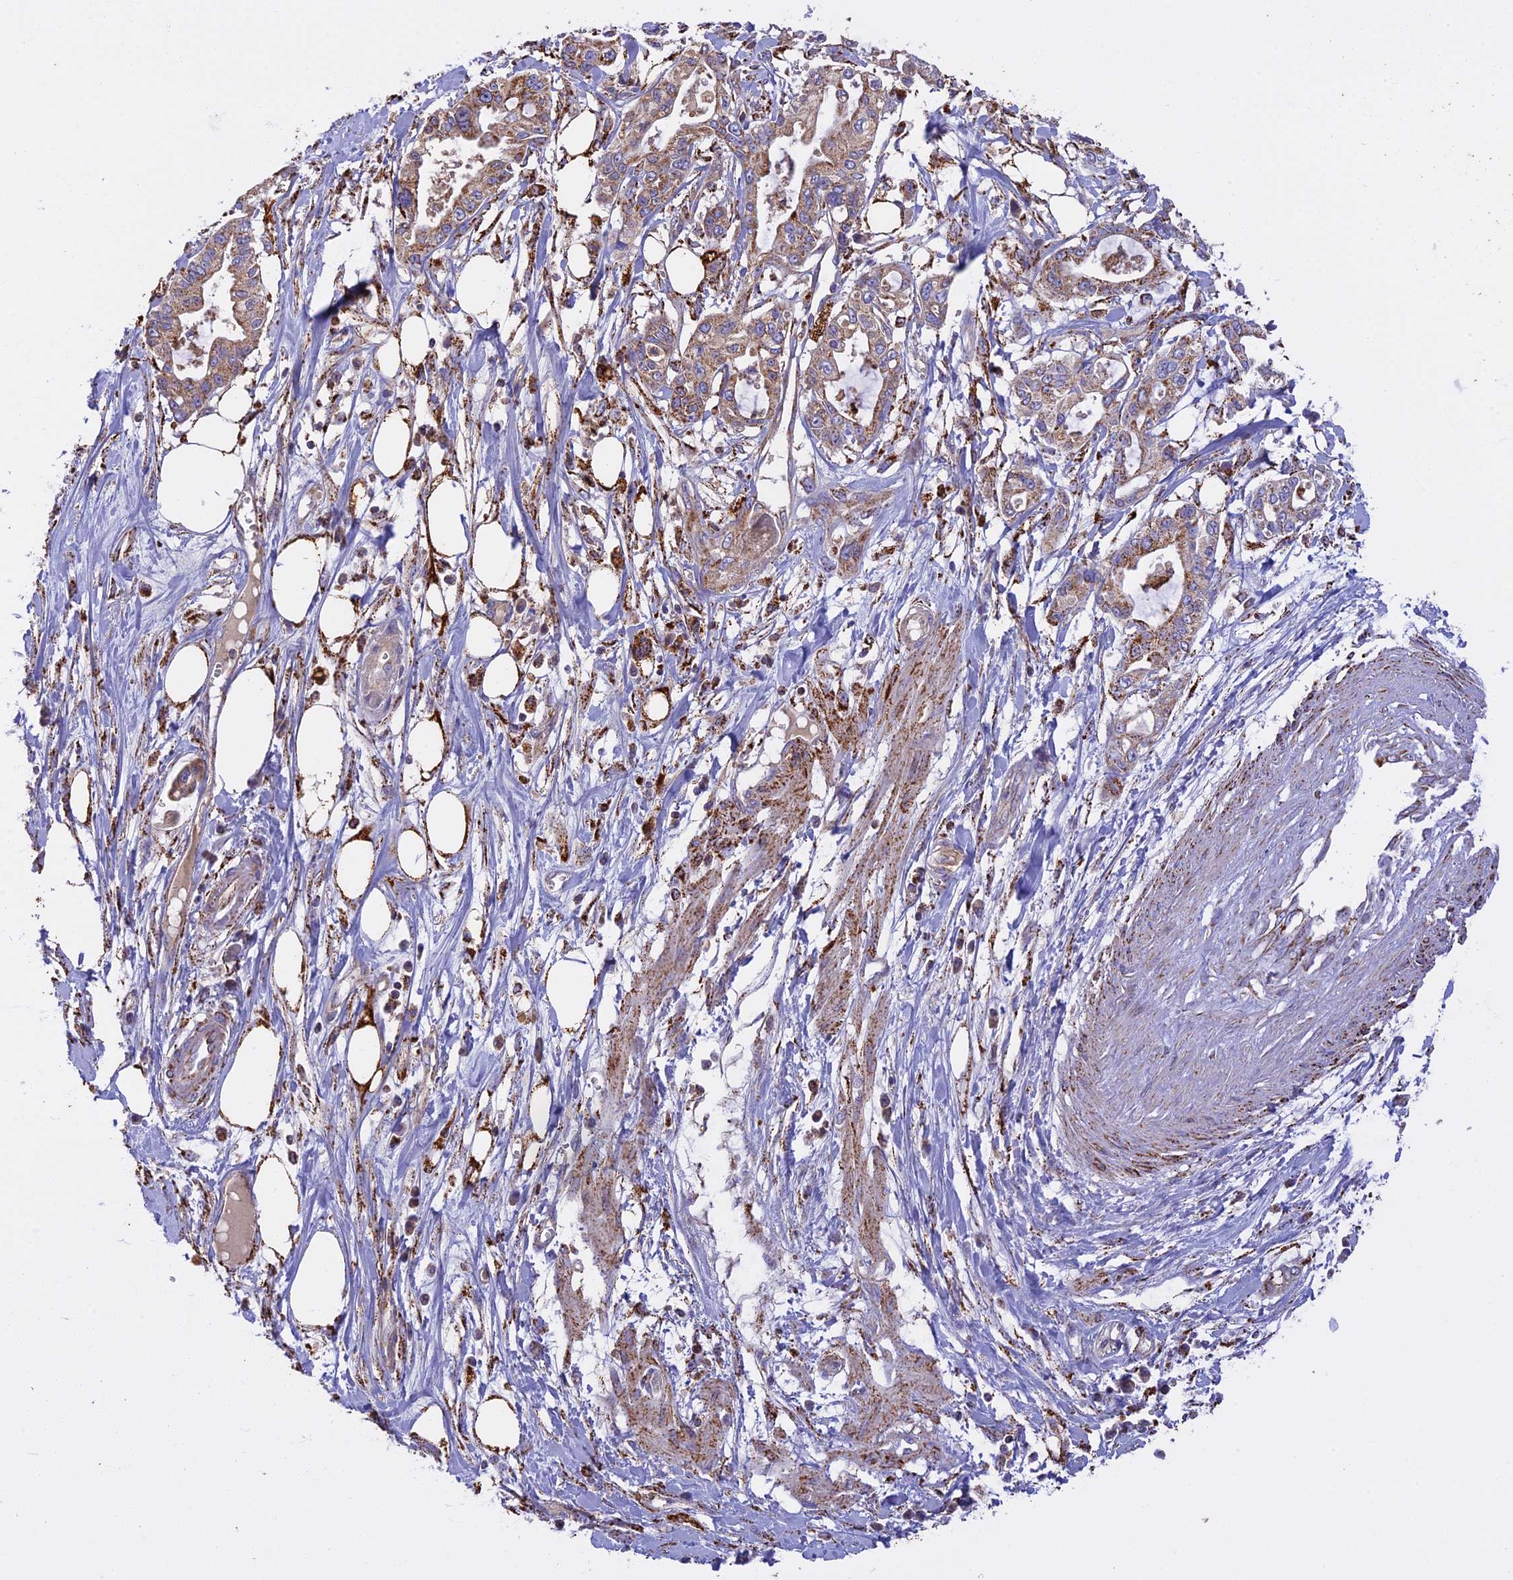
{"staining": {"intensity": "moderate", "quantity": ">75%", "location": "cytoplasmic/membranous"}, "tissue": "pancreatic cancer", "cell_type": "Tumor cells", "image_type": "cancer", "snomed": [{"axis": "morphology", "description": "Adenocarcinoma, NOS"}, {"axis": "topography", "description": "Pancreas"}], "caption": "Pancreatic adenocarcinoma stained with immunohistochemistry exhibits moderate cytoplasmic/membranous expression in approximately >75% of tumor cells.", "gene": "KCNG1", "patient": {"sex": "male", "age": 68}}